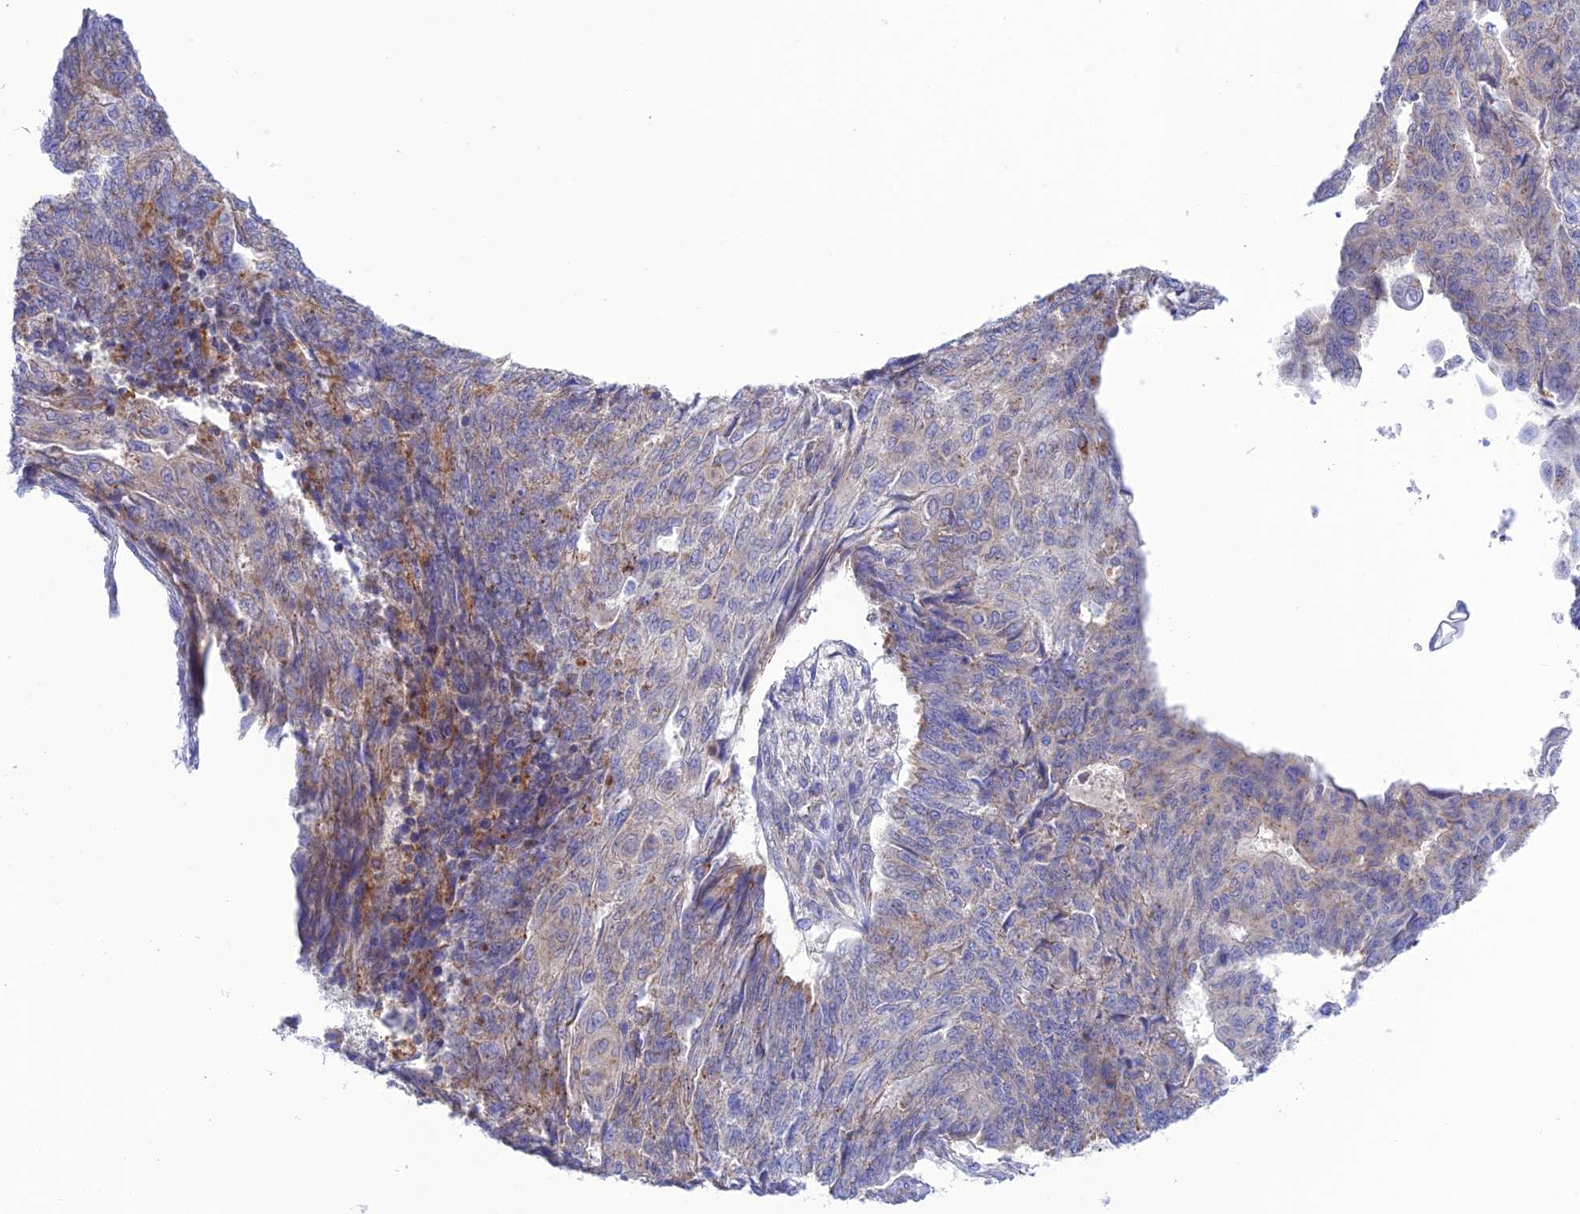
{"staining": {"intensity": "negative", "quantity": "none", "location": "none"}, "tissue": "endometrial cancer", "cell_type": "Tumor cells", "image_type": "cancer", "snomed": [{"axis": "morphology", "description": "Adenocarcinoma, NOS"}, {"axis": "topography", "description": "Endometrium"}], "caption": "Tumor cells show no significant protein expression in adenocarcinoma (endometrial).", "gene": "CHSY3", "patient": {"sex": "female", "age": 32}}